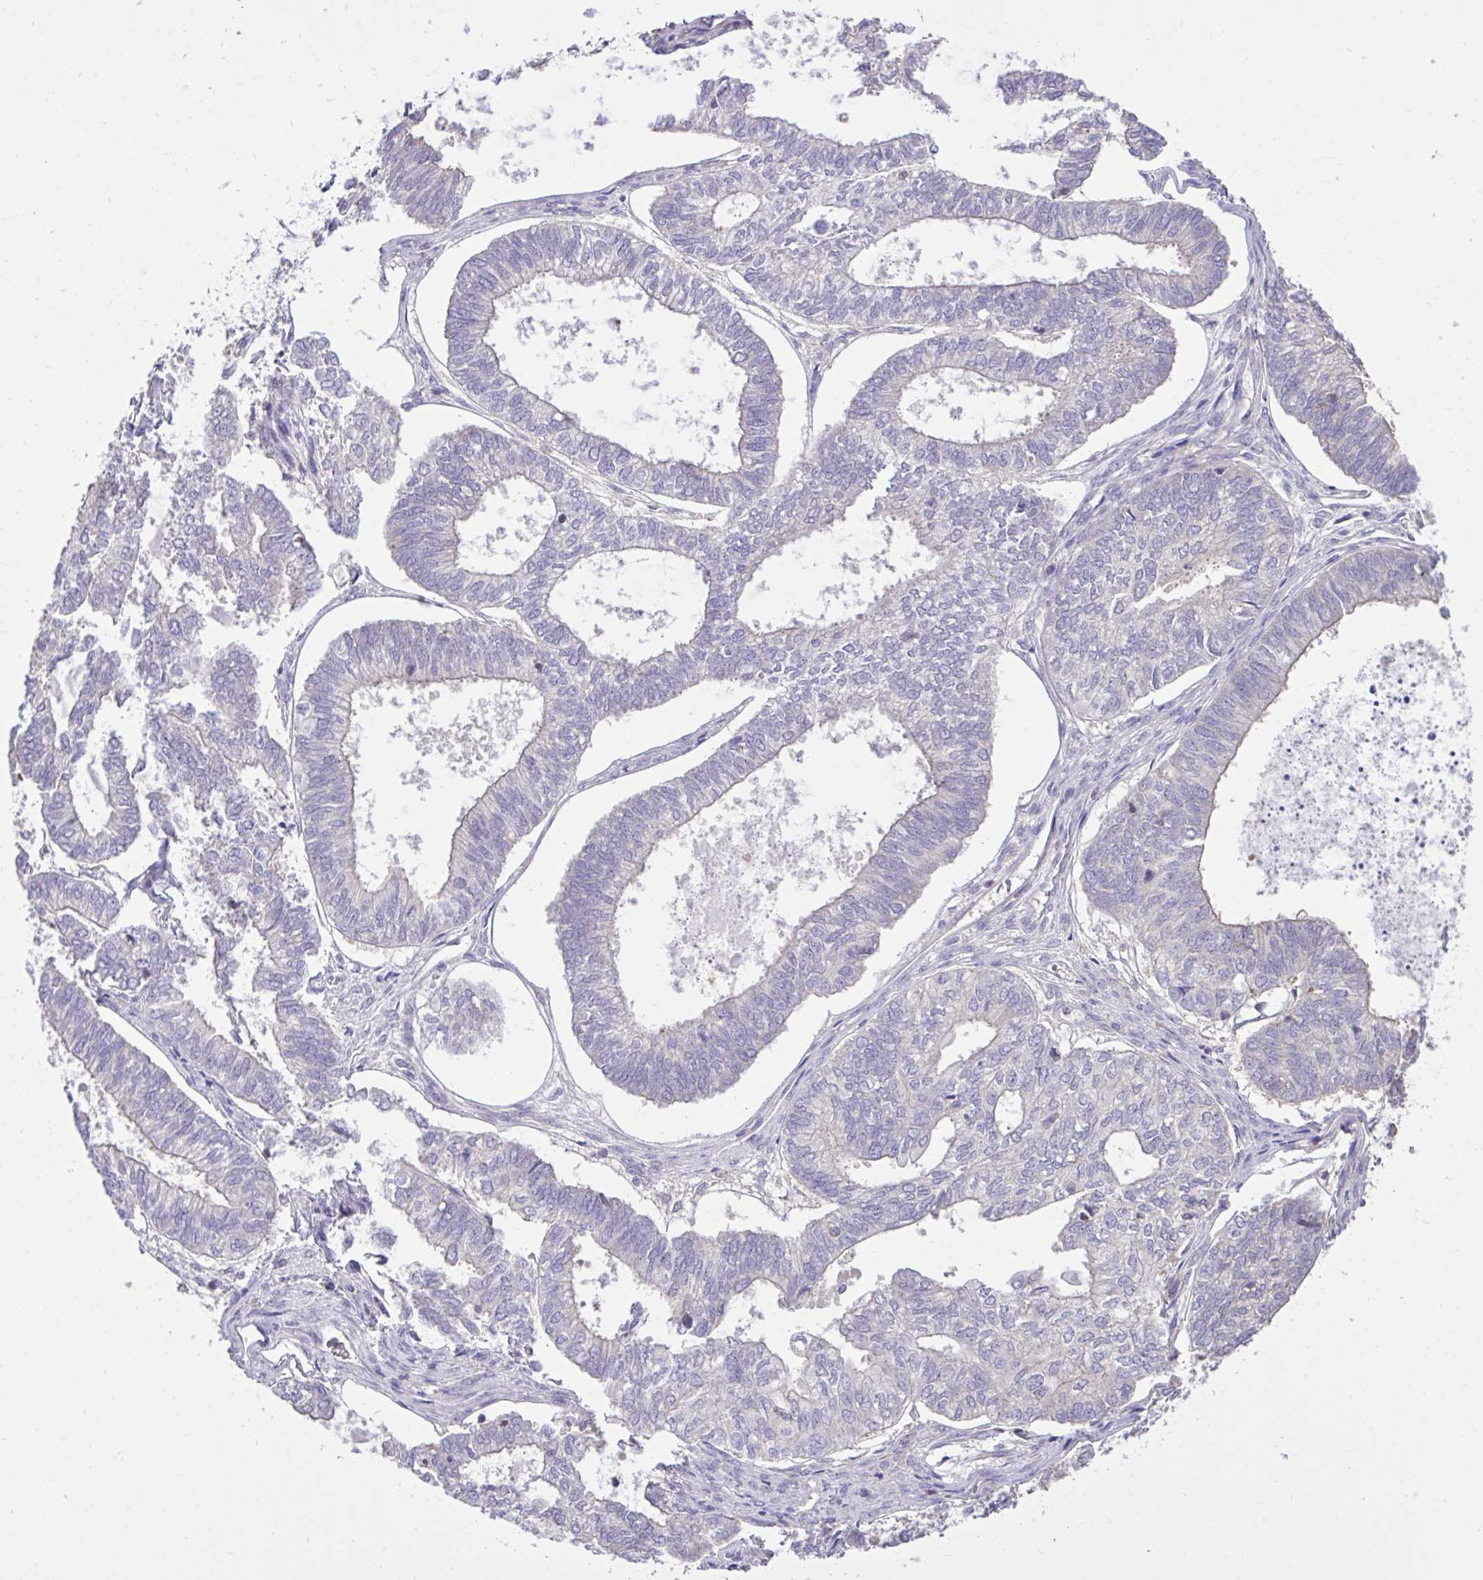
{"staining": {"intensity": "negative", "quantity": "none", "location": "none"}, "tissue": "ovarian cancer", "cell_type": "Tumor cells", "image_type": "cancer", "snomed": [{"axis": "morphology", "description": "Carcinoma, endometroid"}, {"axis": "topography", "description": "Ovary"}], "caption": "The micrograph reveals no significant positivity in tumor cells of ovarian endometroid carcinoma.", "gene": "IGFL2", "patient": {"sex": "female", "age": 64}}